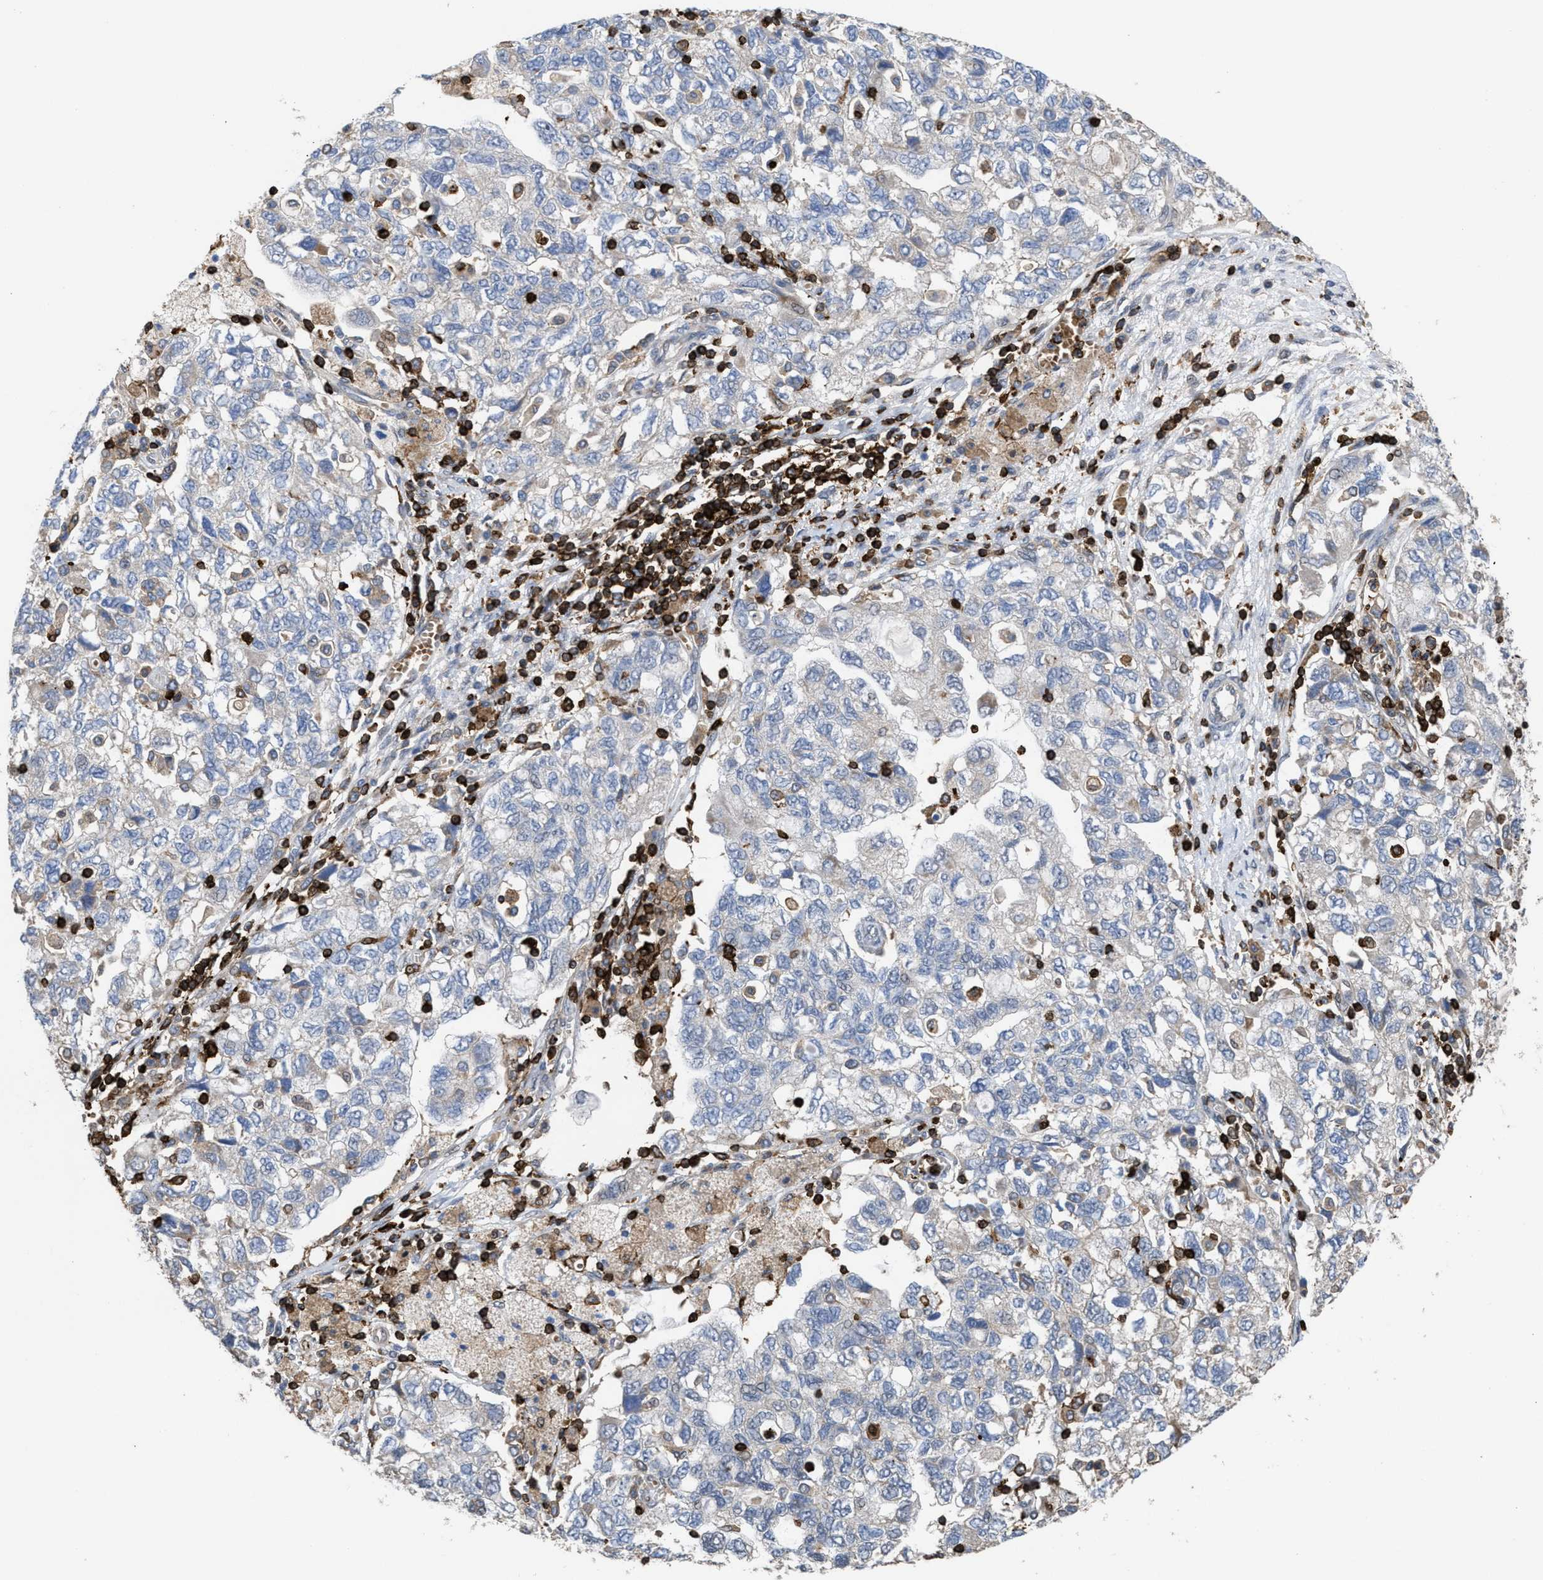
{"staining": {"intensity": "weak", "quantity": "<25%", "location": "cytoplasmic/membranous"}, "tissue": "ovarian cancer", "cell_type": "Tumor cells", "image_type": "cancer", "snomed": [{"axis": "morphology", "description": "Carcinoma, NOS"}, {"axis": "morphology", "description": "Cystadenocarcinoma, serous, NOS"}, {"axis": "topography", "description": "Ovary"}], "caption": "Immunohistochemistry image of neoplastic tissue: human ovarian cancer stained with DAB (3,3'-diaminobenzidine) displays no significant protein positivity in tumor cells. Nuclei are stained in blue.", "gene": "PTPRE", "patient": {"sex": "female", "age": 69}}